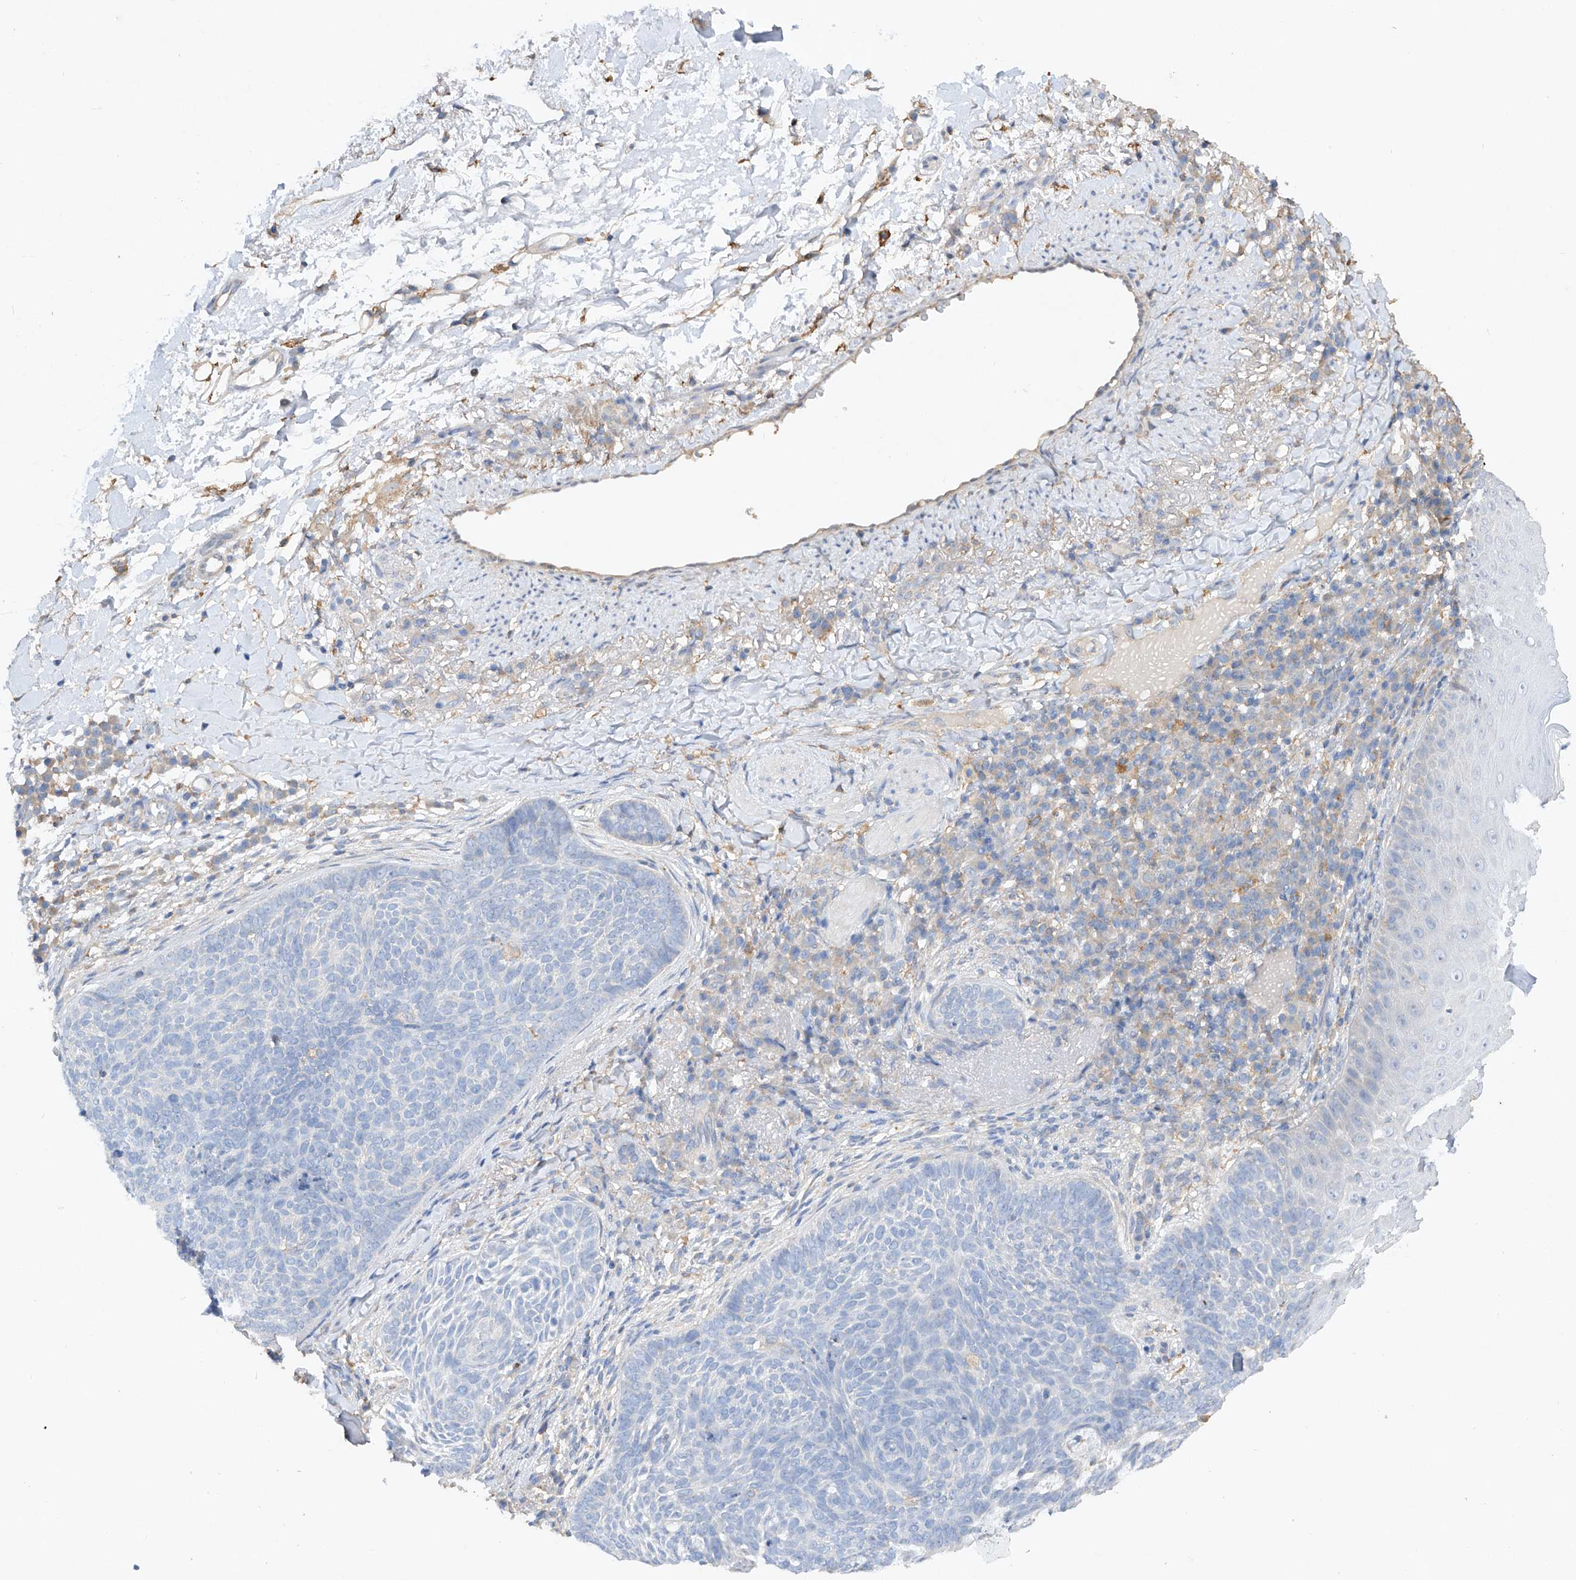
{"staining": {"intensity": "negative", "quantity": "none", "location": "none"}, "tissue": "skin cancer", "cell_type": "Tumor cells", "image_type": "cancer", "snomed": [{"axis": "morphology", "description": "Basal cell carcinoma"}, {"axis": "topography", "description": "Skin"}], "caption": "IHC micrograph of skin cancer (basal cell carcinoma) stained for a protein (brown), which reveals no positivity in tumor cells.", "gene": "AMD1", "patient": {"sex": "male", "age": 85}}